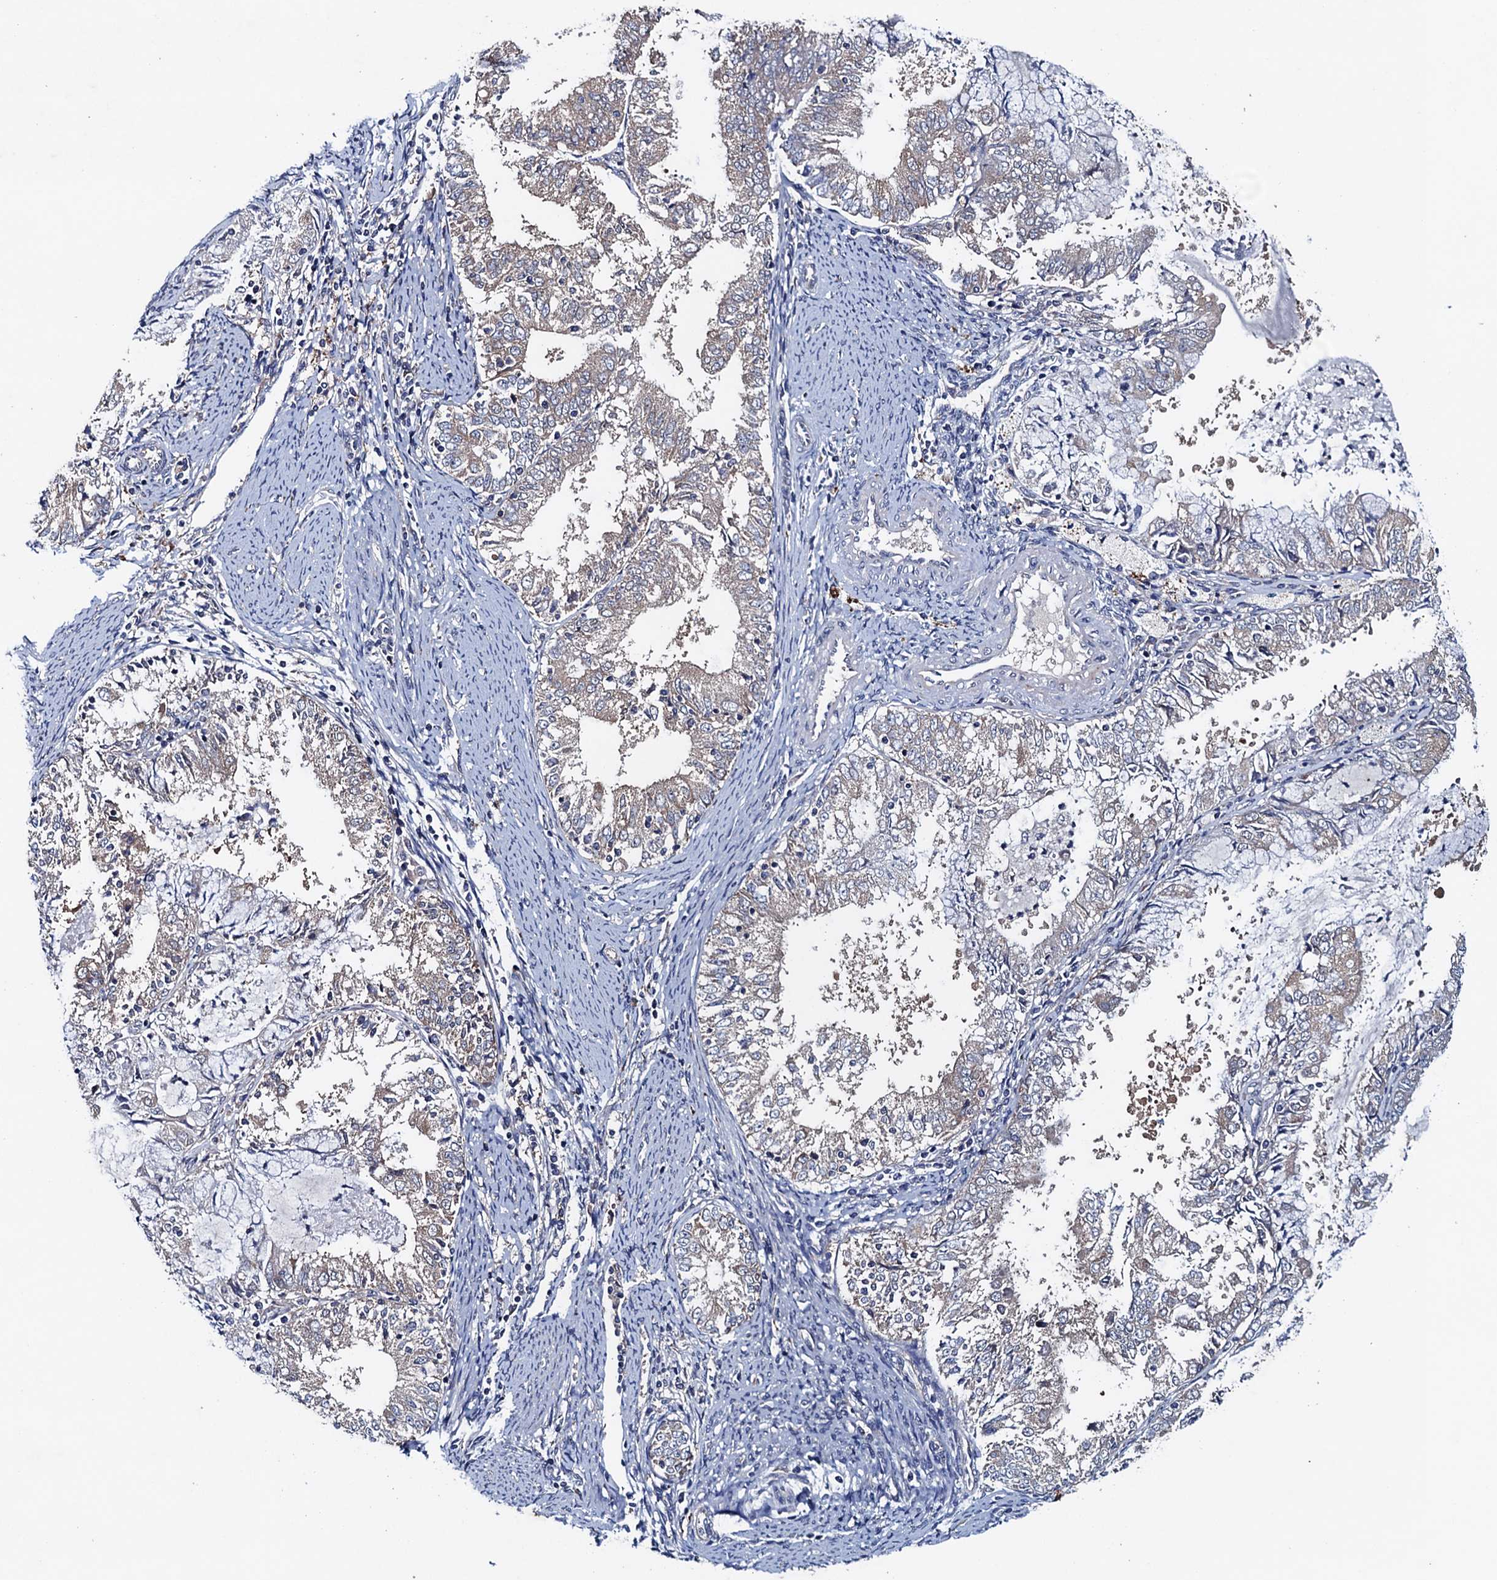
{"staining": {"intensity": "negative", "quantity": "none", "location": "none"}, "tissue": "endometrial cancer", "cell_type": "Tumor cells", "image_type": "cancer", "snomed": [{"axis": "morphology", "description": "Adenocarcinoma, NOS"}, {"axis": "topography", "description": "Endometrium"}], "caption": "The immunohistochemistry (IHC) histopathology image has no significant expression in tumor cells of endometrial cancer (adenocarcinoma) tissue.", "gene": "BLTP3B", "patient": {"sex": "female", "age": 57}}